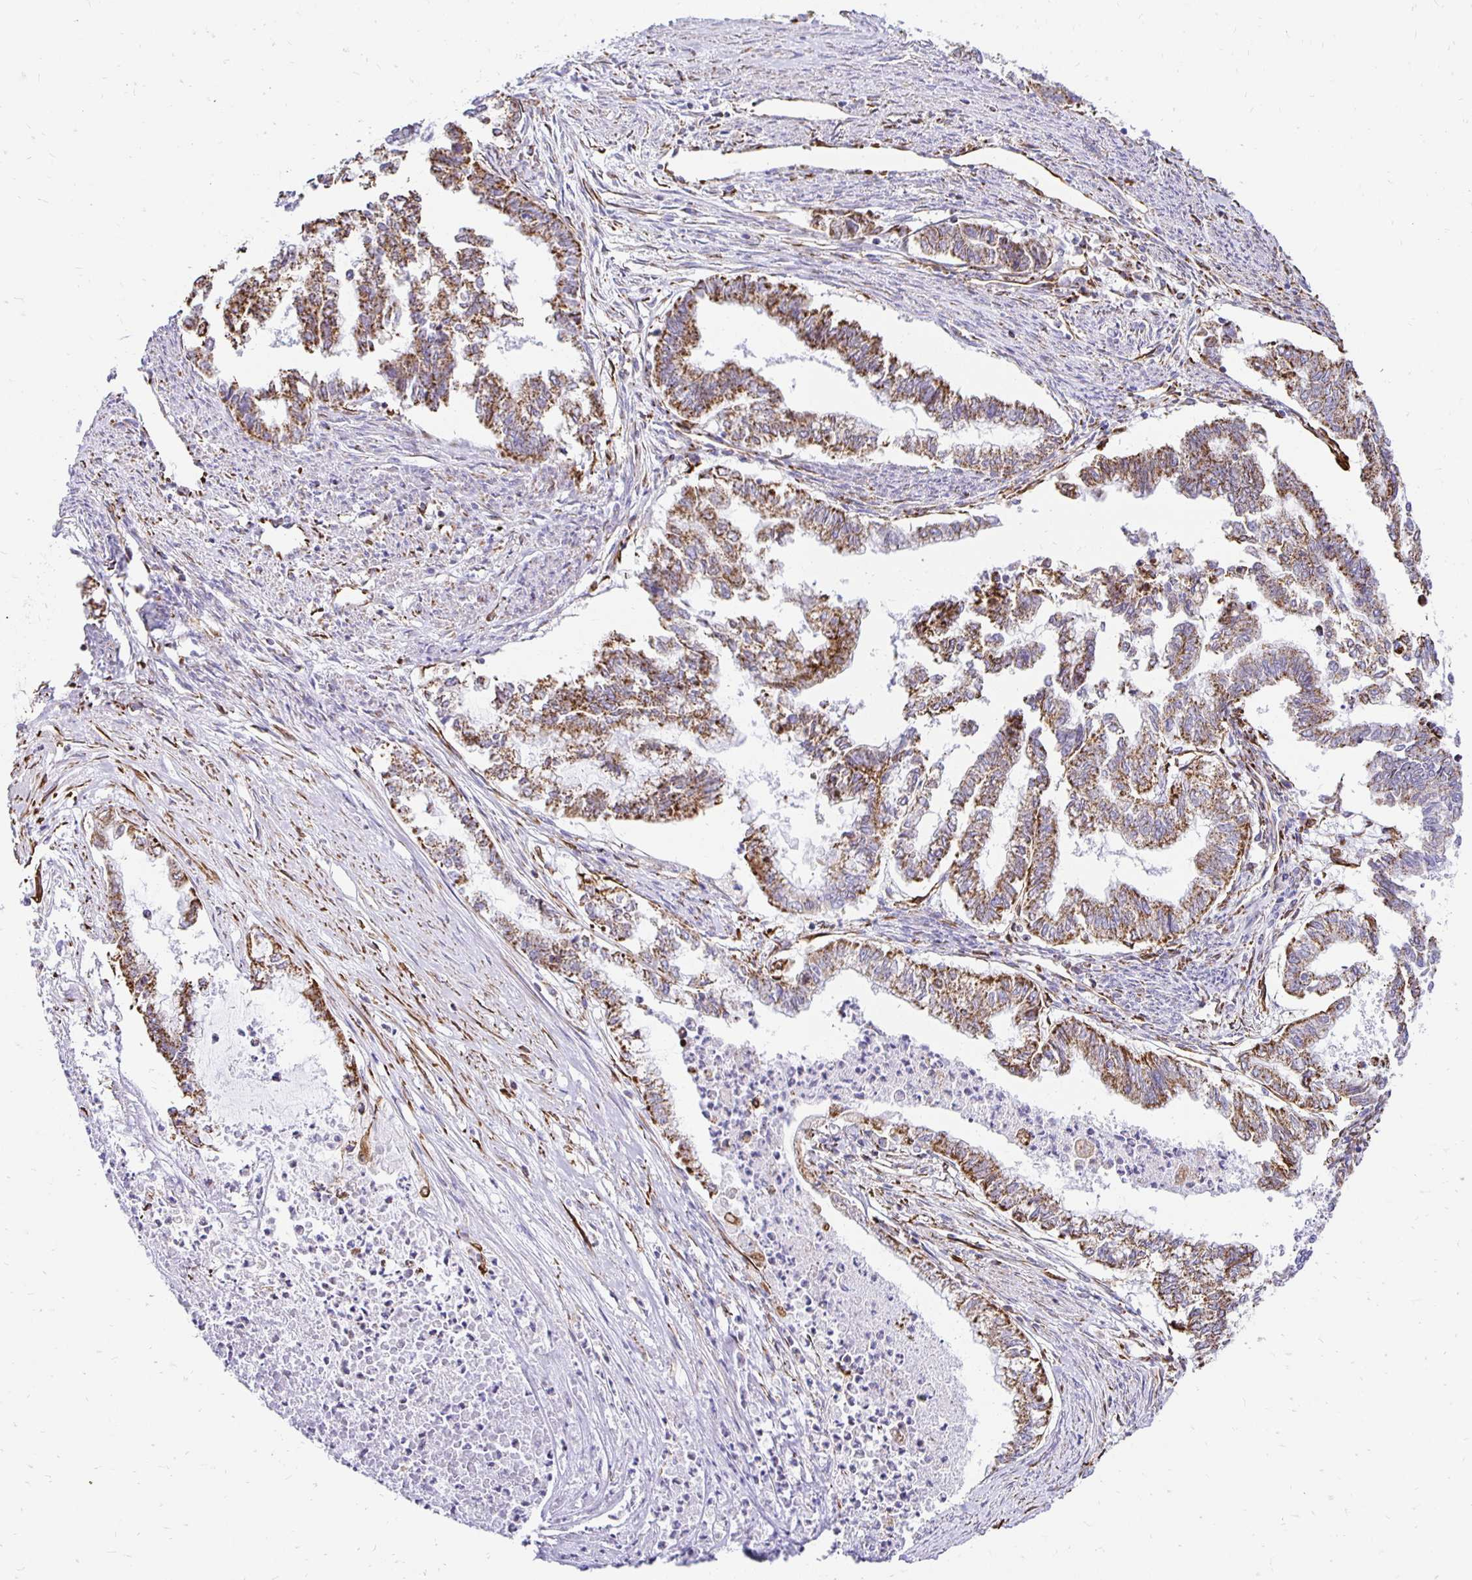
{"staining": {"intensity": "moderate", "quantity": ">75%", "location": "cytoplasmic/membranous"}, "tissue": "endometrial cancer", "cell_type": "Tumor cells", "image_type": "cancer", "snomed": [{"axis": "morphology", "description": "Adenocarcinoma, NOS"}, {"axis": "topography", "description": "Endometrium"}], "caption": "This image displays endometrial cancer stained with immunohistochemistry to label a protein in brown. The cytoplasmic/membranous of tumor cells show moderate positivity for the protein. Nuclei are counter-stained blue.", "gene": "PLAAT2", "patient": {"sex": "female", "age": 79}}